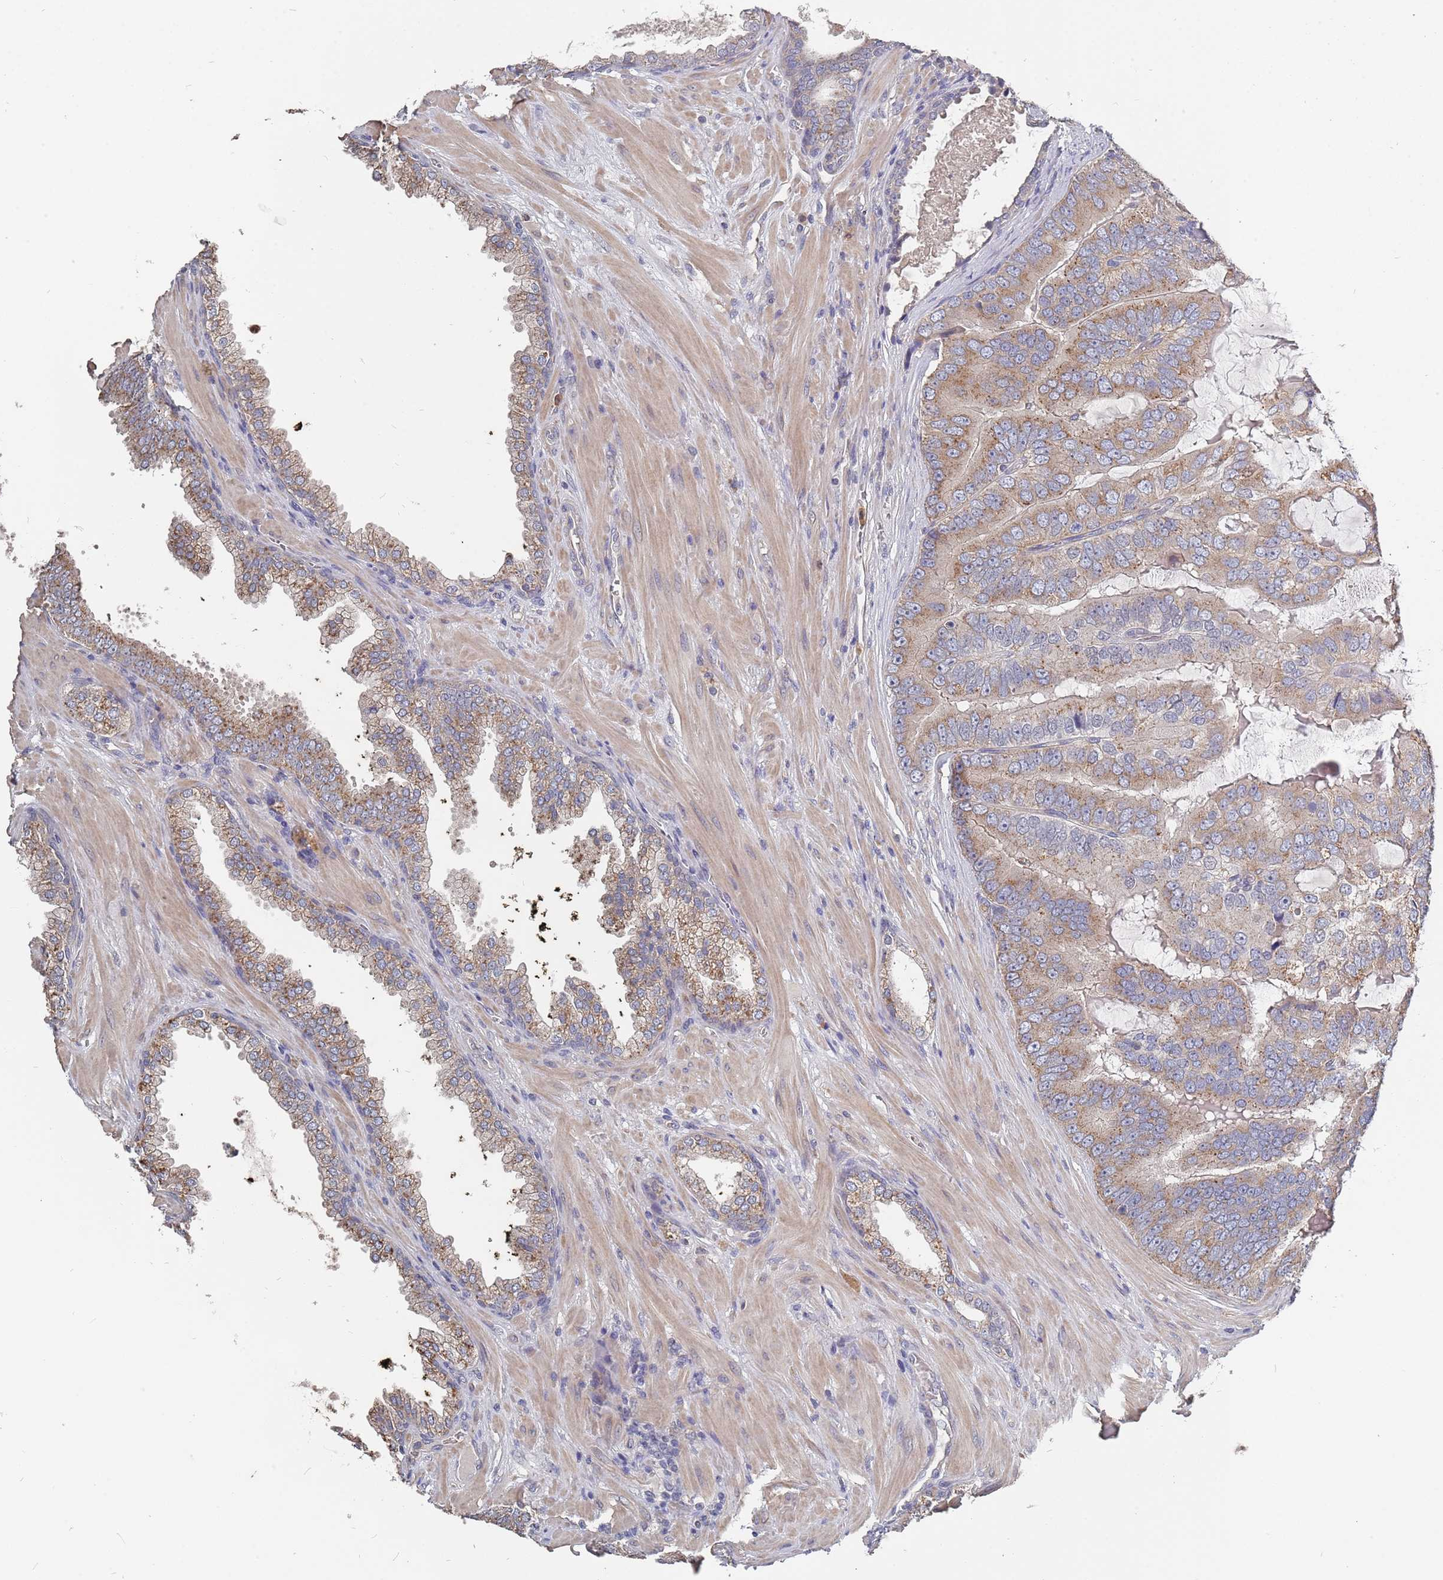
{"staining": {"intensity": "moderate", "quantity": ">75%", "location": "cytoplasmic/membranous"}, "tissue": "prostate cancer", "cell_type": "Tumor cells", "image_type": "cancer", "snomed": [{"axis": "morphology", "description": "Adenocarcinoma, High grade"}, {"axis": "topography", "description": "Prostate"}], "caption": "Prostate adenocarcinoma (high-grade) stained for a protein (brown) reveals moderate cytoplasmic/membranous positive expression in approximately >75% of tumor cells.", "gene": "TCEANC2", "patient": {"sex": "male", "age": 55}}